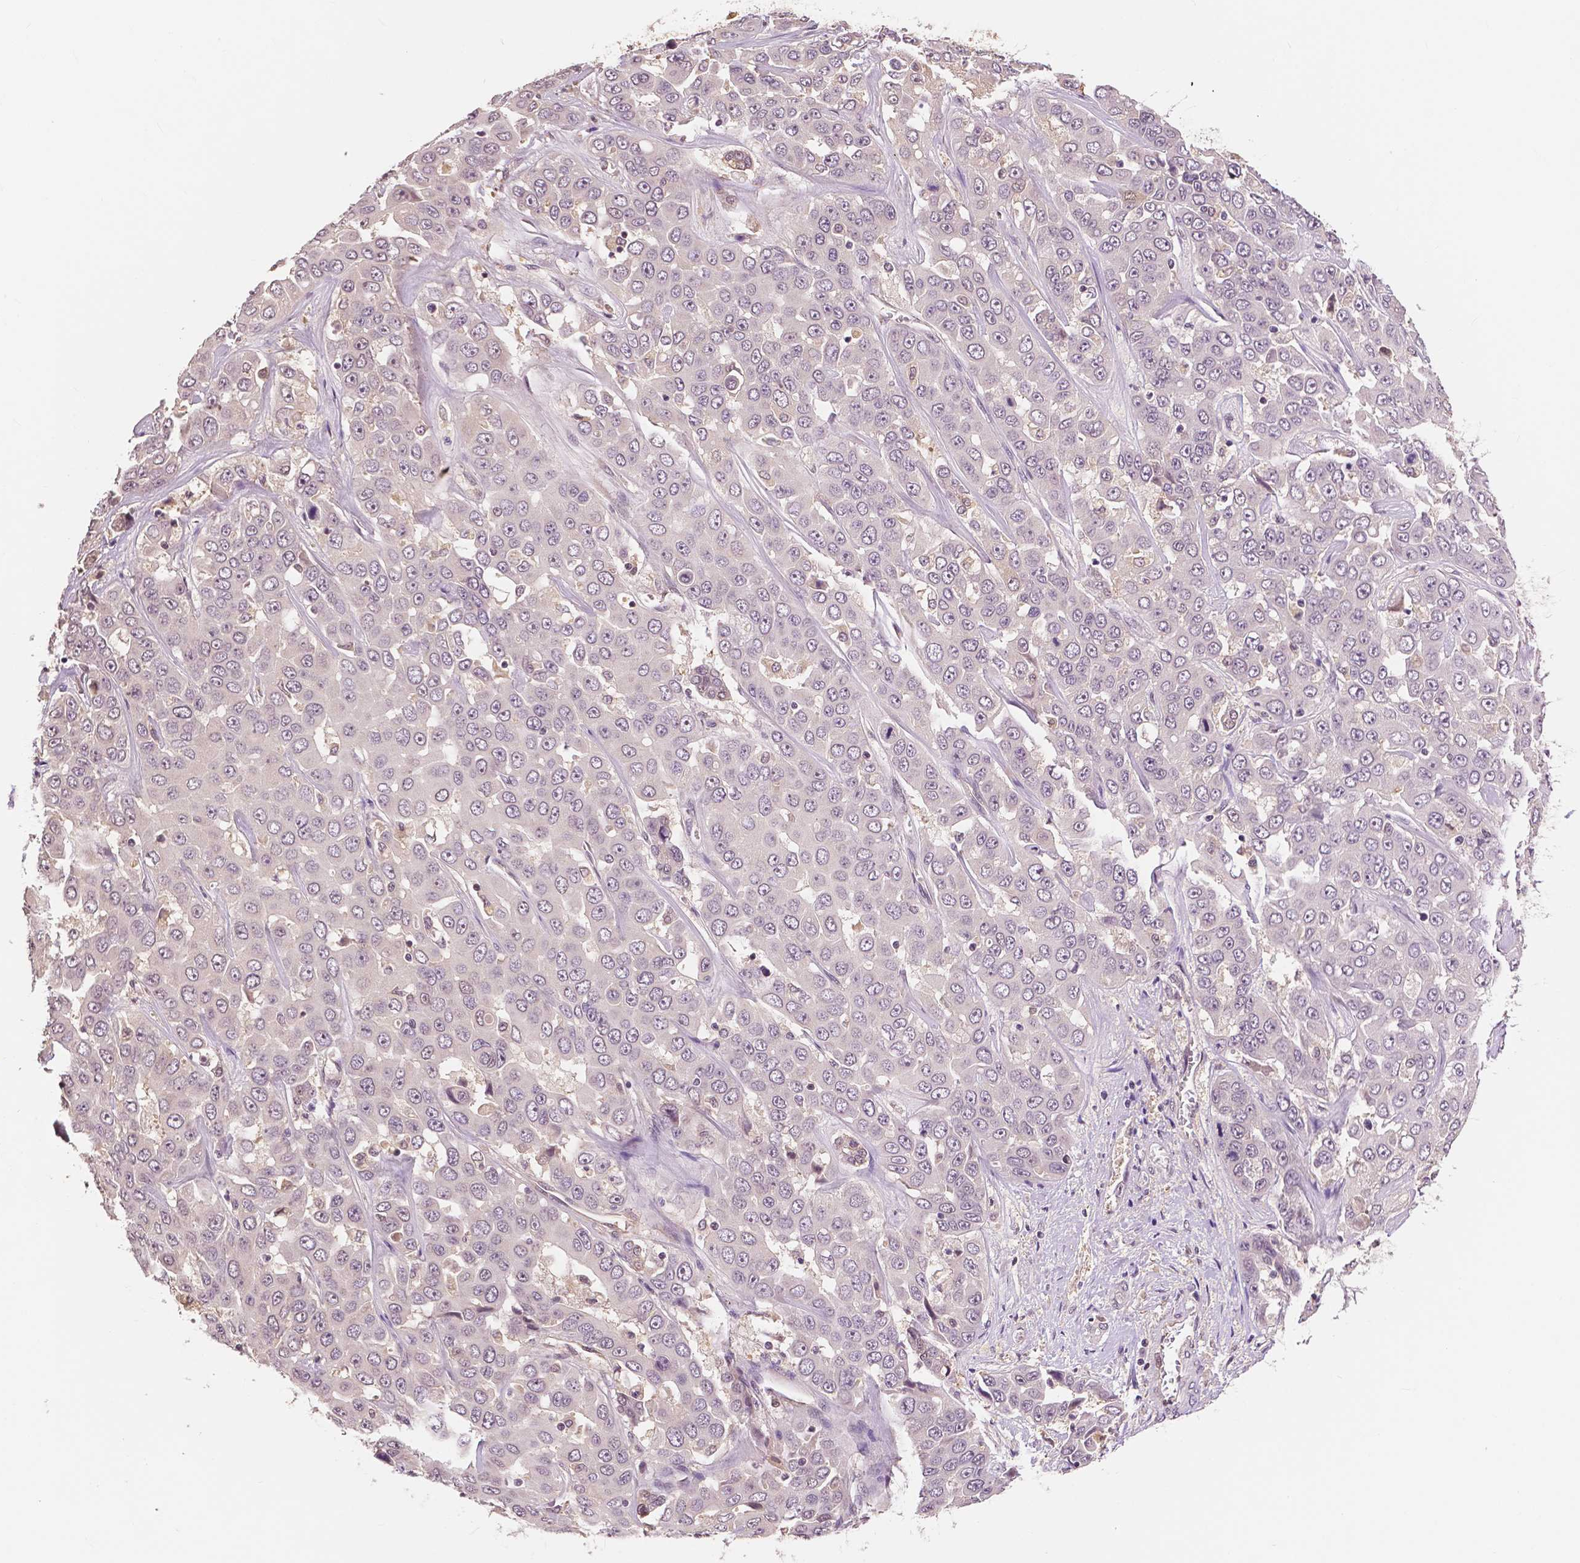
{"staining": {"intensity": "weak", "quantity": "<25%", "location": "nuclear"}, "tissue": "liver cancer", "cell_type": "Tumor cells", "image_type": "cancer", "snomed": [{"axis": "morphology", "description": "Cholangiocarcinoma"}, {"axis": "topography", "description": "Liver"}], "caption": "A micrograph of human liver cancer (cholangiocarcinoma) is negative for staining in tumor cells.", "gene": "MAP1LC3B", "patient": {"sex": "female", "age": 52}}